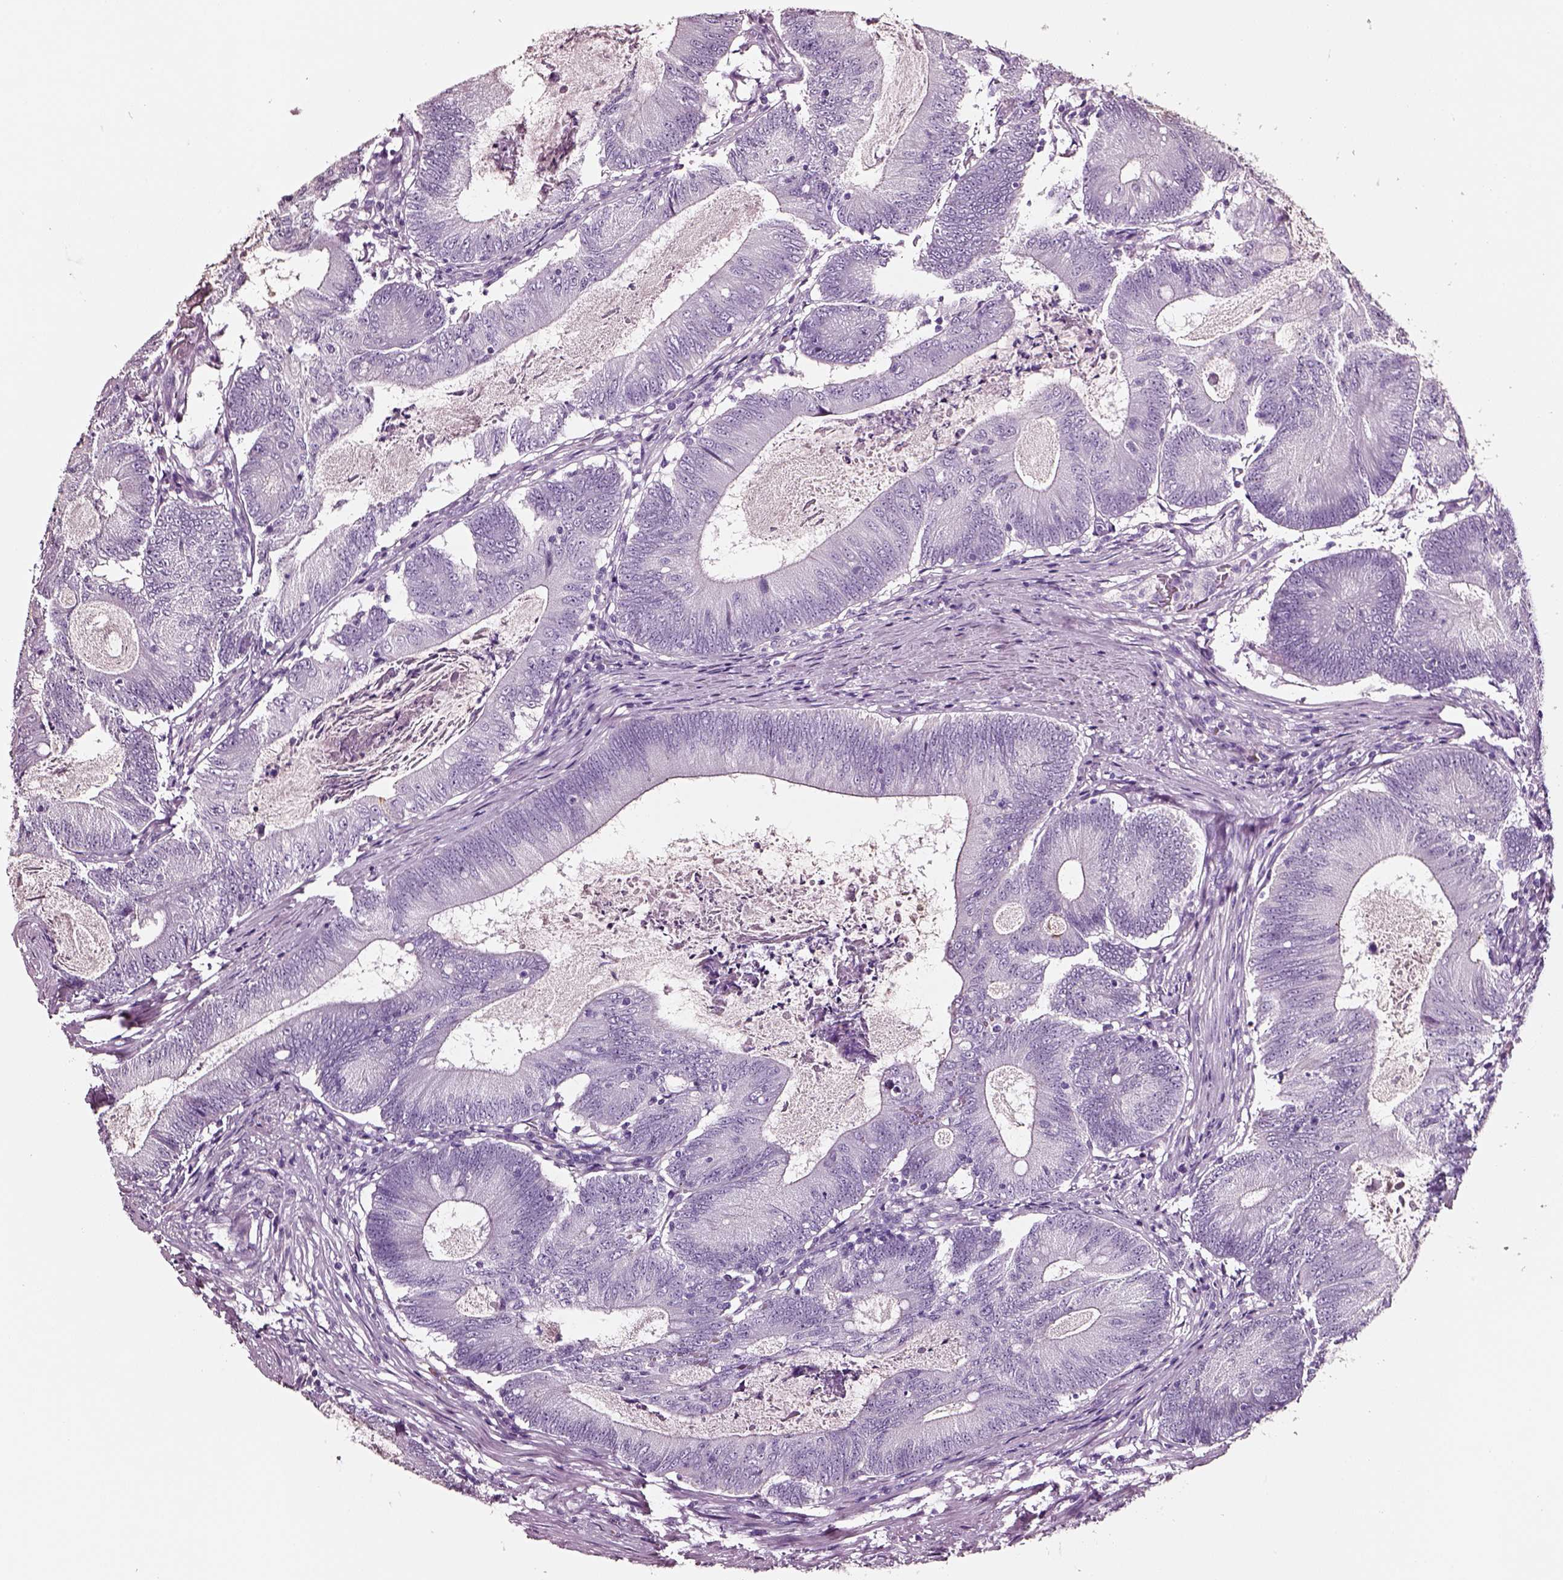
{"staining": {"intensity": "negative", "quantity": "none", "location": "none"}, "tissue": "colorectal cancer", "cell_type": "Tumor cells", "image_type": "cancer", "snomed": [{"axis": "morphology", "description": "Adenocarcinoma, NOS"}, {"axis": "topography", "description": "Colon"}], "caption": "Colorectal adenocarcinoma was stained to show a protein in brown. There is no significant expression in tumor cells.", "gene": "DPEP1", "patient": {"sex": "female", "age": 70}}